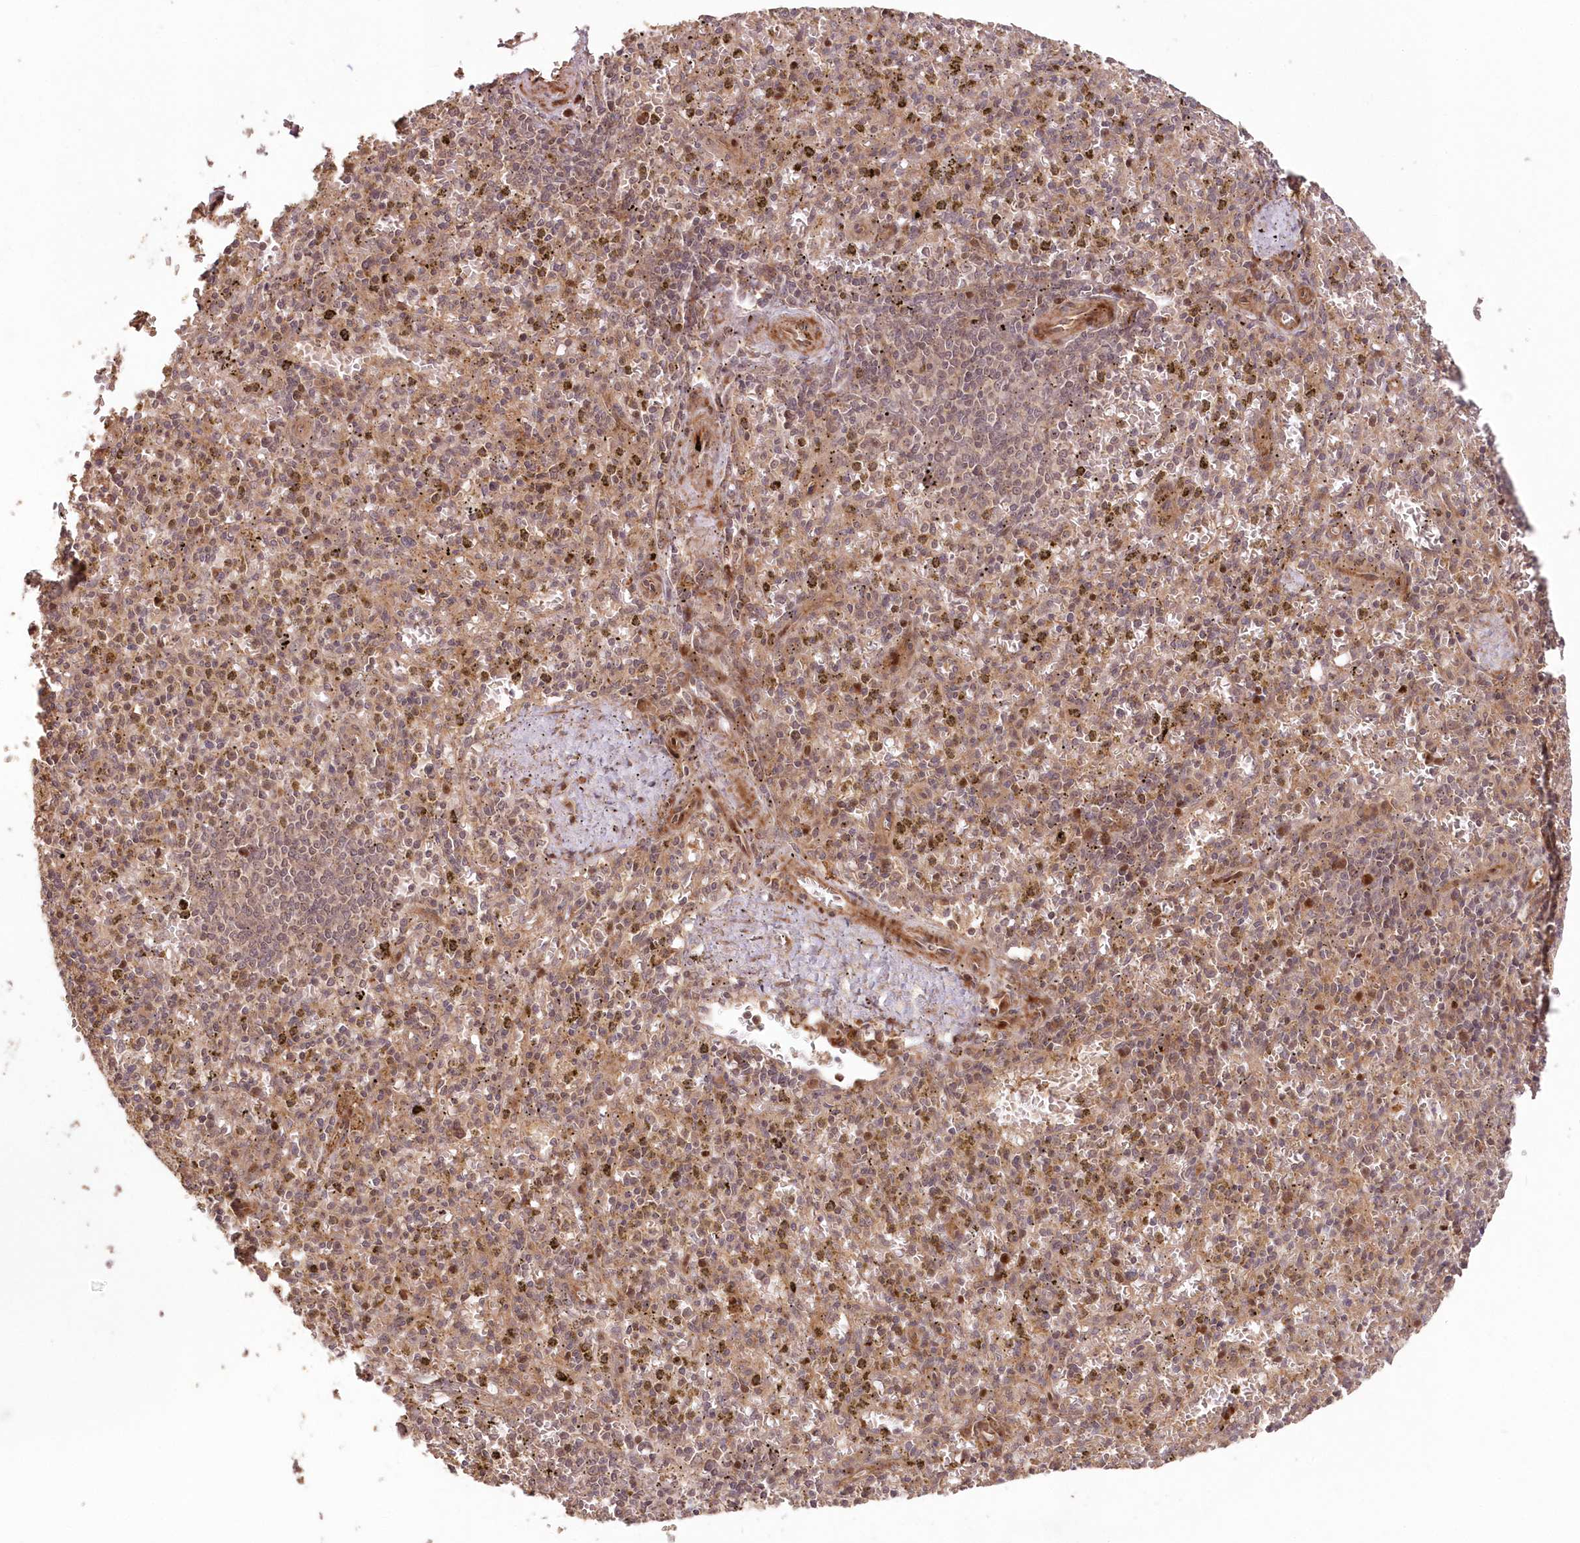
{"staining": {"intensity": "moderate", "quantity": "25%-75%", "location": "cytoplasmic/membranous,nuclear"}, "tissue": "spleen", "cell_type": "Cells in red pulp", "image_type": "normal", "snomed": [{"axis": "morphology", "description": "Normal tissue, NOS"}, {"axis": "topography", "description": "Spleen"}], "caption": "Cells in red pulp exhibit medium levels of moderate cytoplasmic/membranous,nuclear expression in about 25%-75% of cells in benign human spleen.", "gene": "UBTD2", "patient": {"sex": "male", "age": 72}}